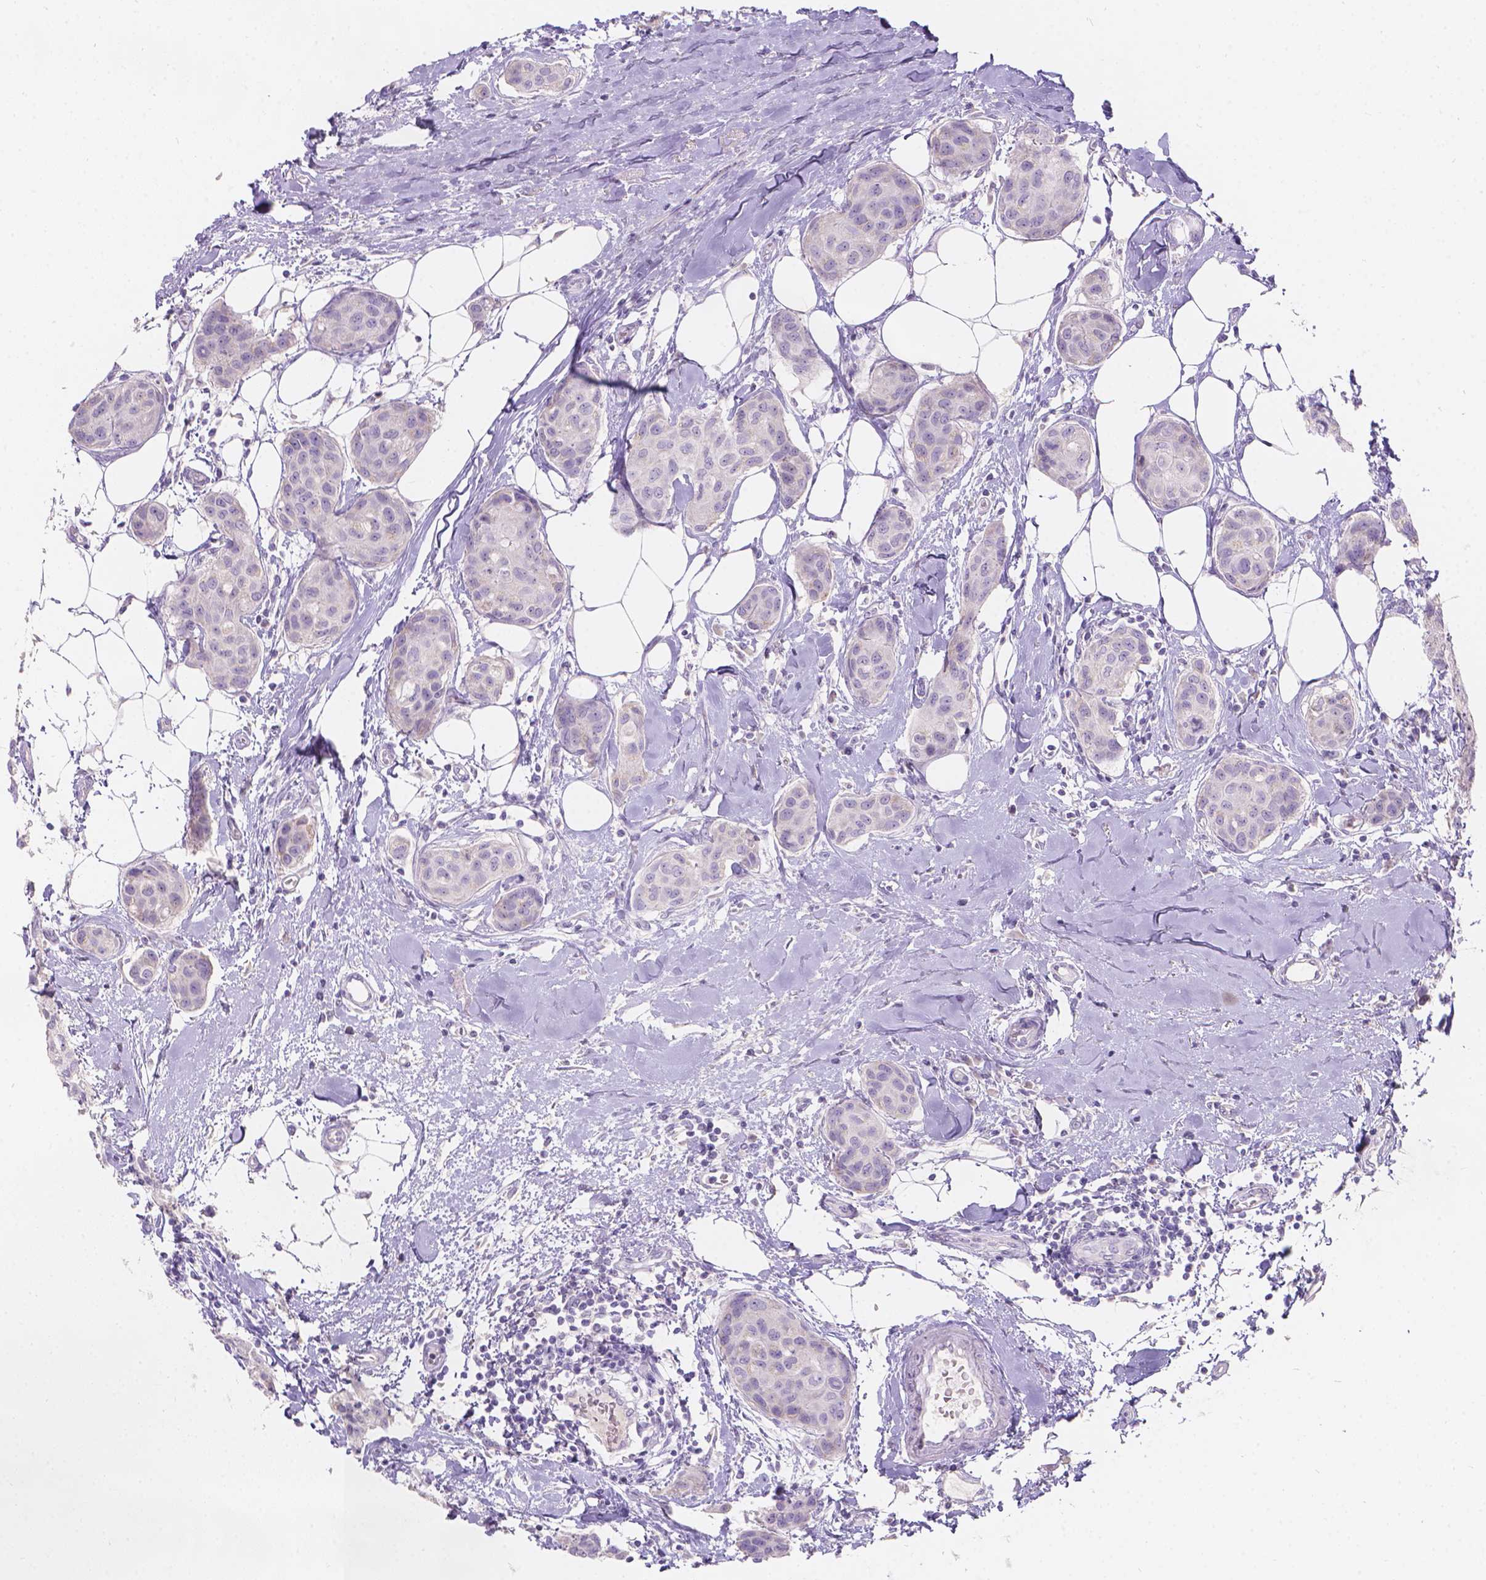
{"staining": {"intensity": "negative", "quantity": "none", "location": "none"}, "tissue": "breast cancer", "cell_type": "Tumor cells", "image_type": "cancer", "snomed": [{"axis": "morphology", "description": "Duct carcinoma"}, {"axis": "topography", "description": "Breast"}], "caption": "This is an IHC photomicrograph of breast cancer. There is no expression in tumor cells.", "gene": "HTN3", "patient": {"sex": "female", "age": 80}}